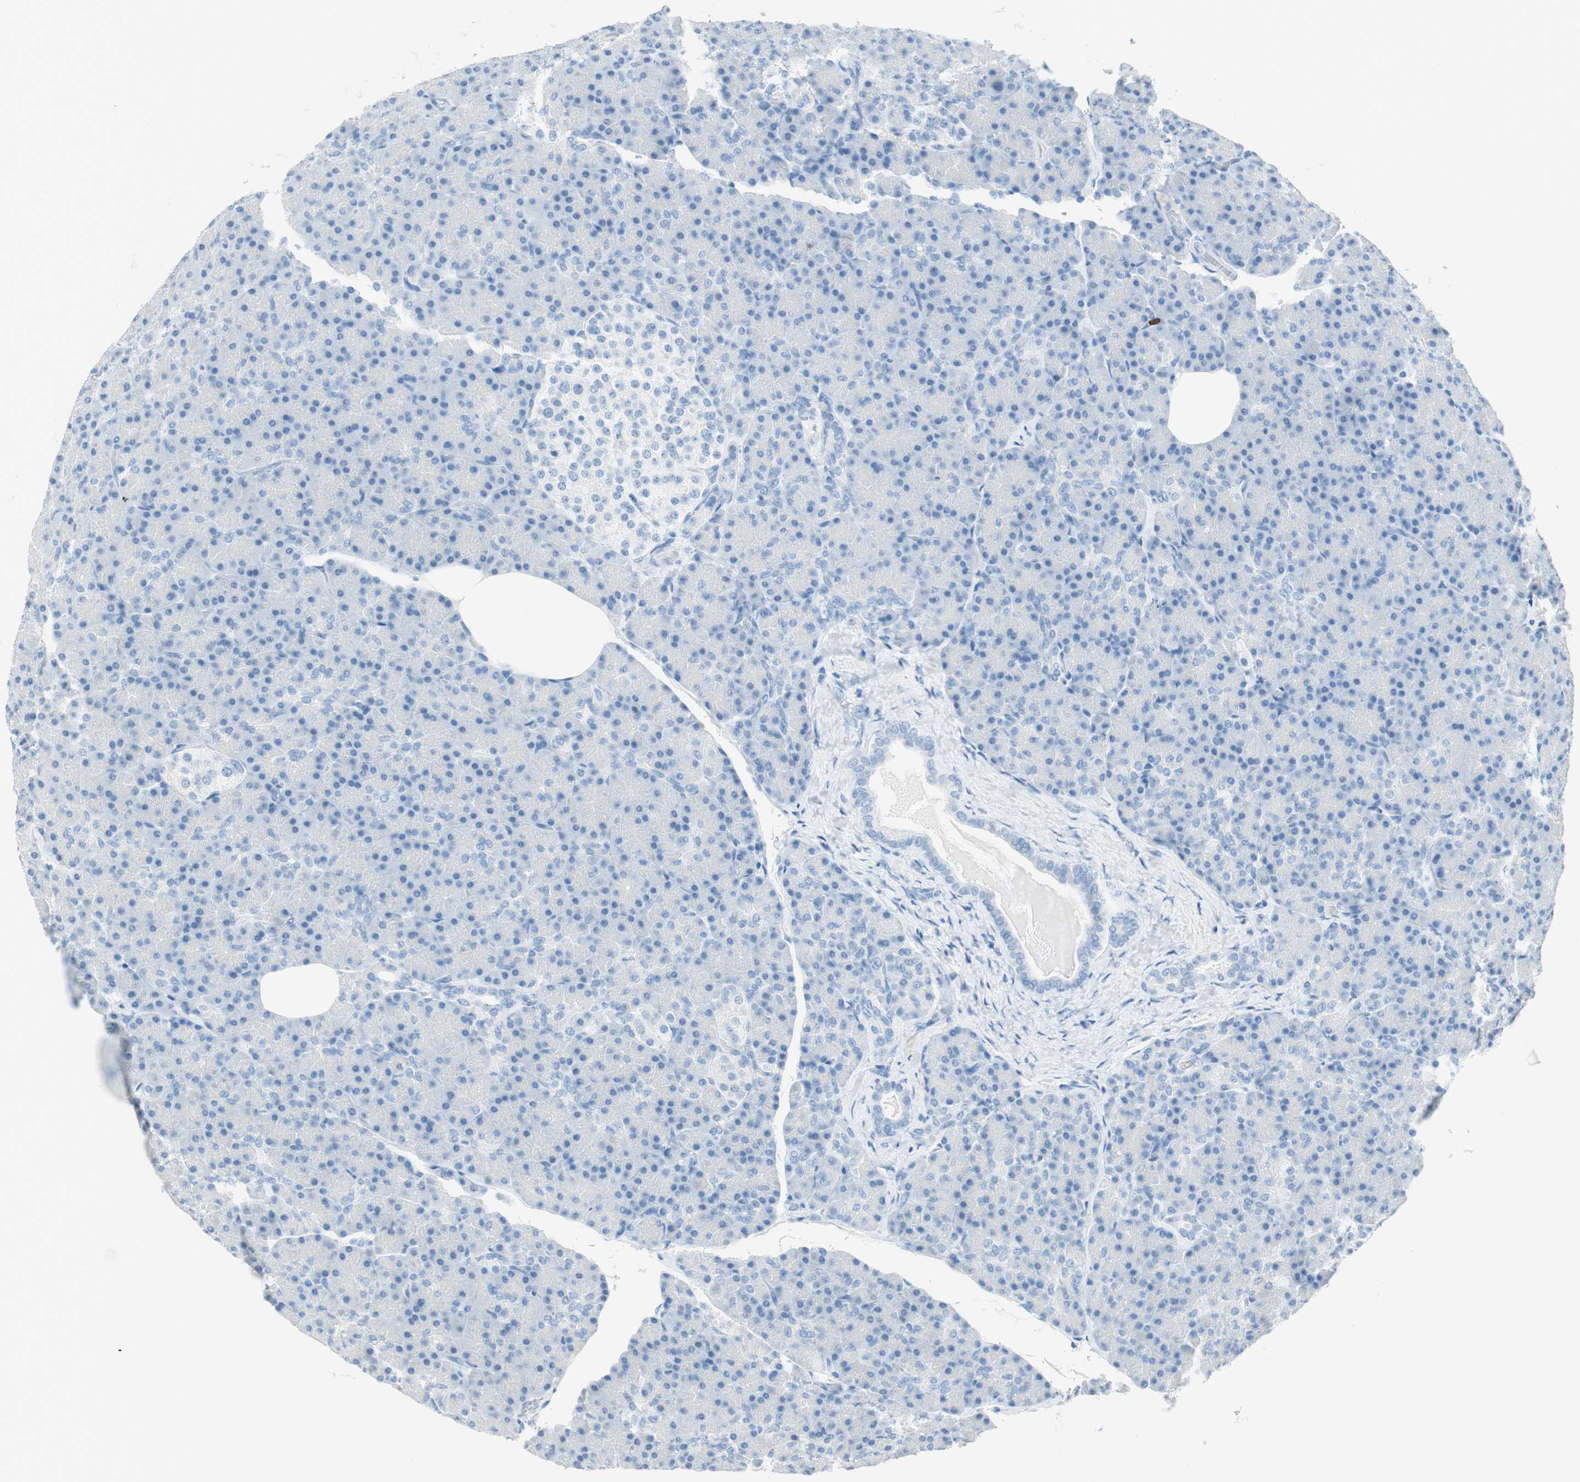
{"staining": {"intensity": "negative", "quantity": "none", "location": "none"}, "tissue": "pancreas", "cell_type": "Exocrine glandular cells", "image_type": "normal", "snomed": [{"axis": "morphology", "description": "Normal tissue, NOS"}, {"axis": "topography", "description": "Pancreas"}], "caption": "Exocrine glandular cells show no significant protein expression in unremarkable pancreas. (Brightfield microscopy of DAB (3,3'-diaminobenzidine) immunohistochemistry (IHC) at high magnification).", "gene": "TNFRSF13C", "patient": {"sex": "female", "age": 43}}